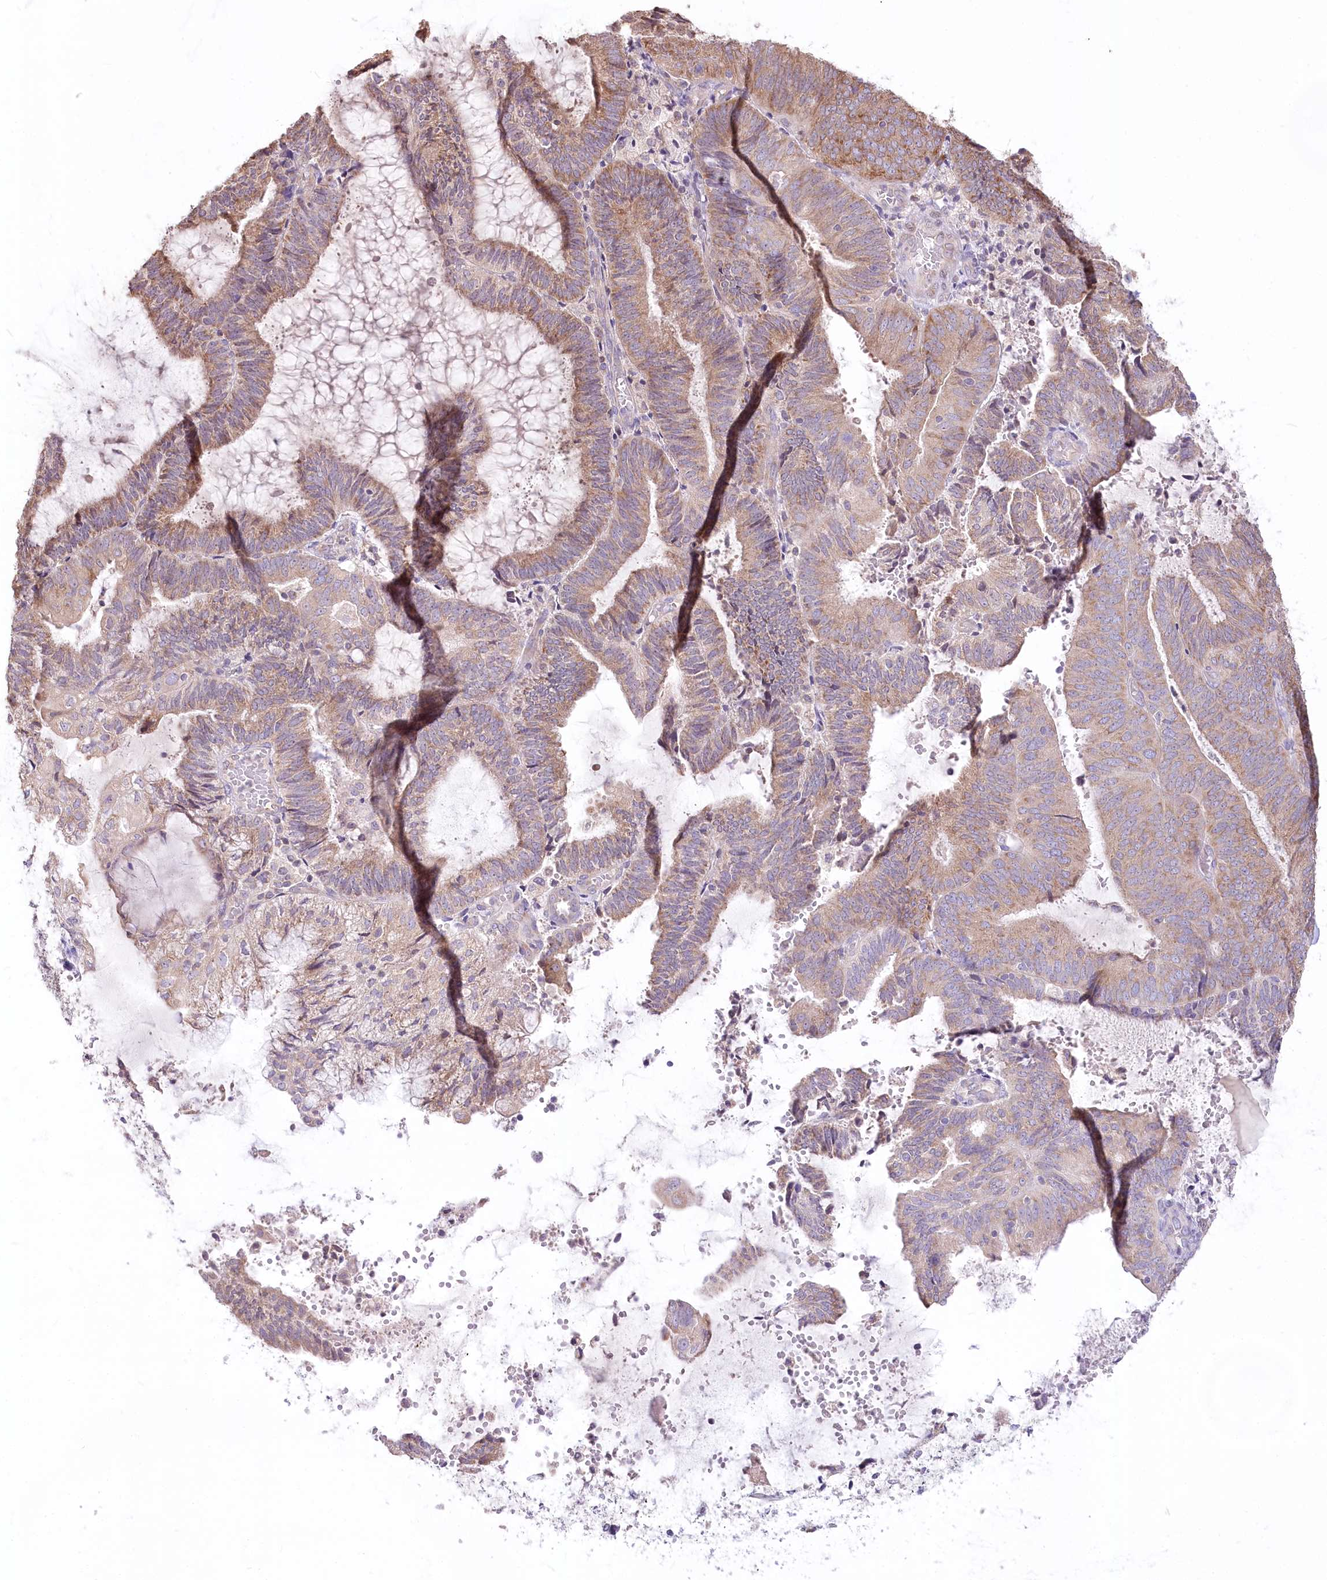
{"staining": {"intensity": "moderate", "quantity": "25%-75%", "location": "cytoplasmic/membranous"}, "tissue": "endometrial cancer", "cell_type": "Tumor cells", "image_type": "cancer", "snomed": [{"axis": "morphology", "description": "Adenocarcinoma, NOS"}, {"axis": "topography", "description": "Endometrium"}], "caption": "Moderate cytoplasmic/membranous staining is present in about 25%-75% of tumor cells in adenocarcinoma (endometrial).", "gene": "STT3B", "patient": {"sex": "female", "age": 81}}